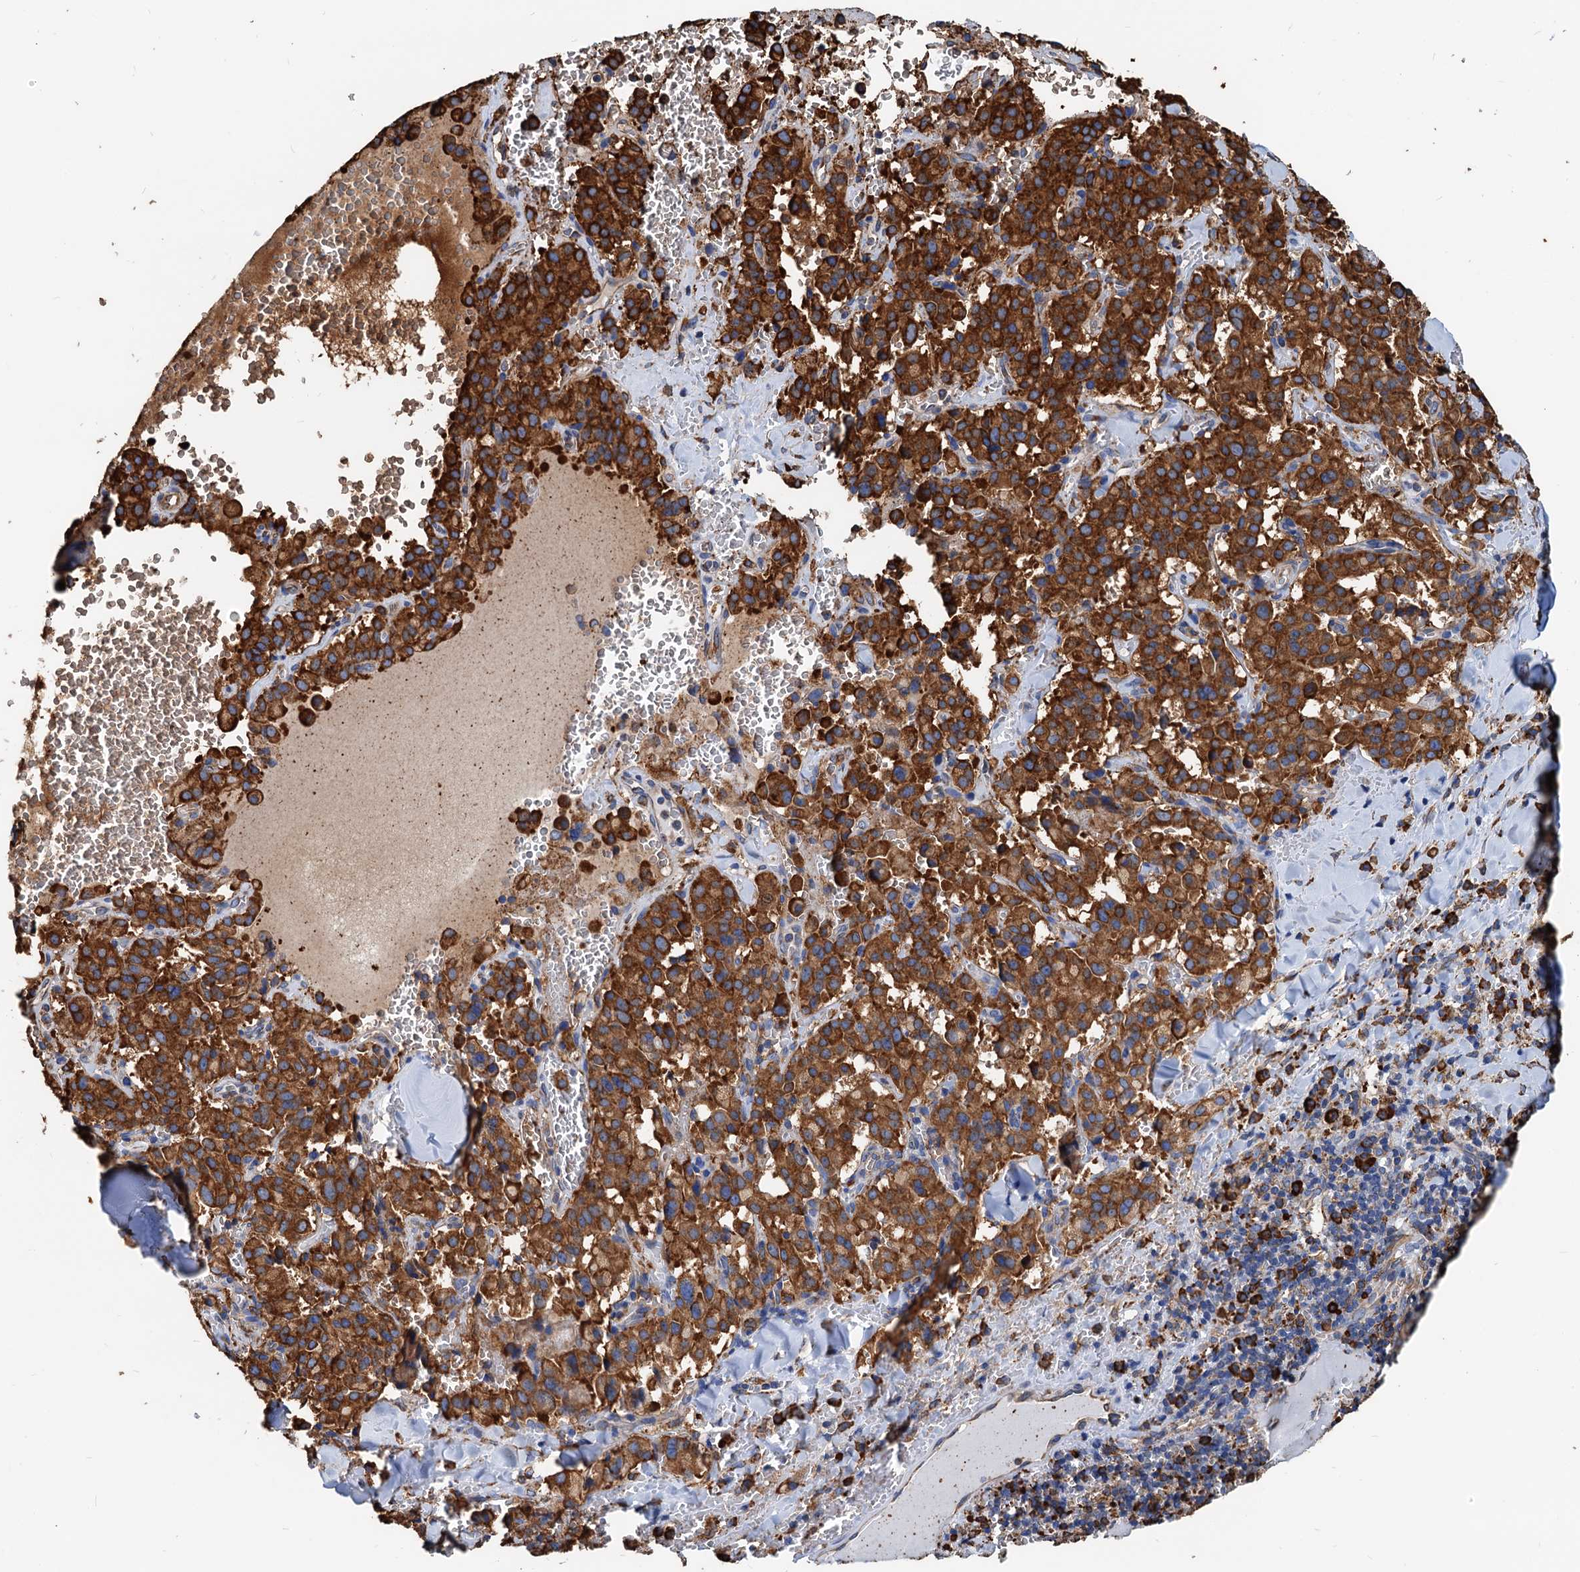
{"staining": {"intensity": "strong", "quantity": ">75%", "location": "cytoplasmic/membranous"}, "tissue": "pancreatic cancer", "cell_type": "Tumor cells", "image_type": "cancer", "snomed": [{"axis": "morphology", "description": "Adenocarcinoma, NOS"}, {"axis": "topography", "description": "Pancreas"}], "caption": "Human pancreatic cancer (adenocarcinoma) stained for a protein (brown) shows strong cytoplasmic/membranous positive staining in about >75% of tumor cells.", "gene": "HSPA5", "patient": {"sex": "male", "age": 65}}